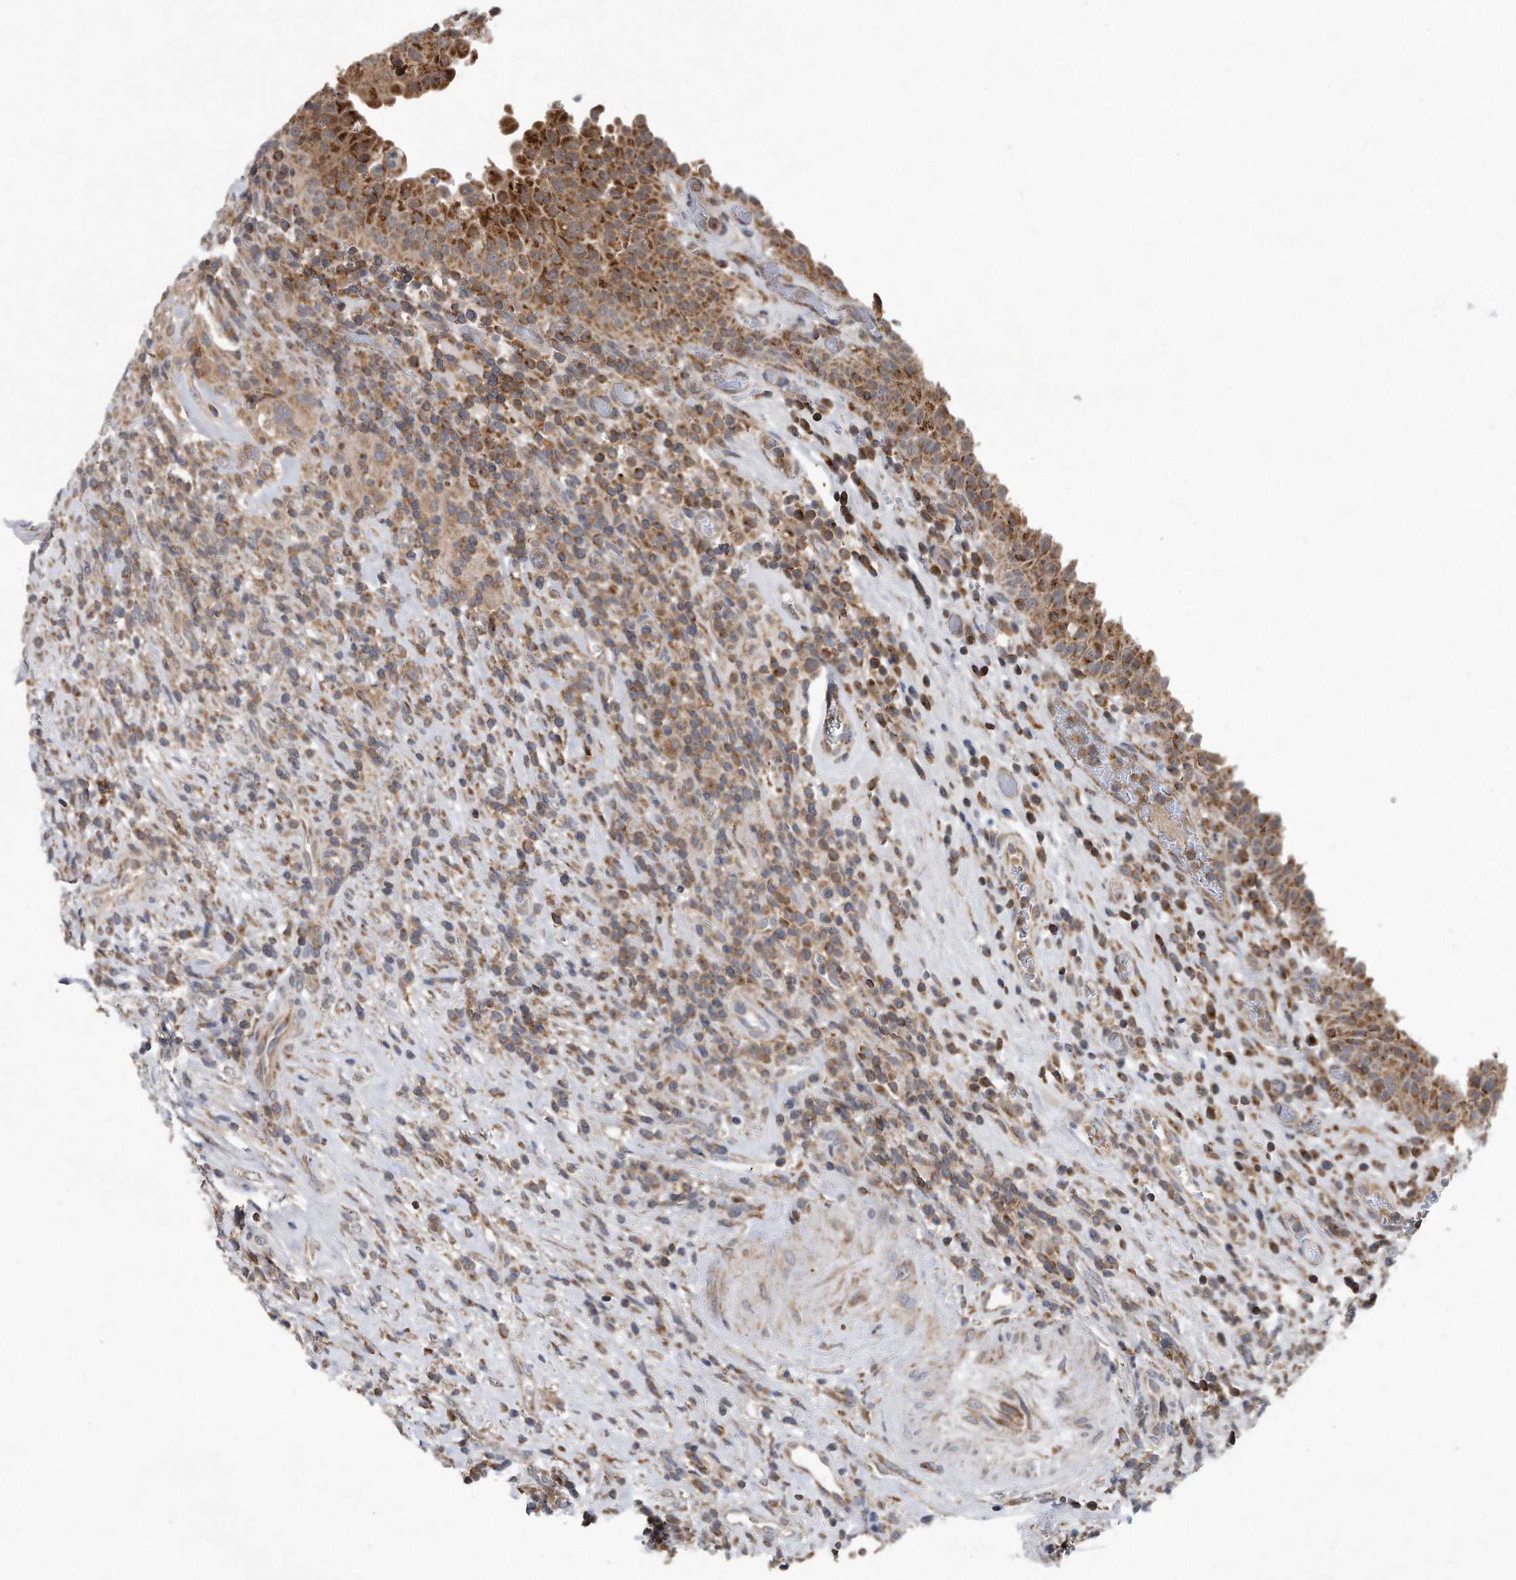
{"staining": {"intensity": "moderate", "quantity": ">75%", "location": "cytoplasmic/membranous"}, "tissue": "urinary bladder", "cell_type": "Urothelial cells", "image_type": "normal", "snomed": [{"axis": "morphology", "description": "Normal tissue, NOS"}, {"axis": "morphology", "description": "Inflammation, NOS"}, {"axis": "topography", "description": "Urinary bladder"}], "caption": "This is an image of IHC staining of benign urinary bladder, which shows moderate positivity in the cytoplasmic/membranous of urothelial cells.", "gene": "LYRM4", "patient": {"sex": "female", "age": 75}}